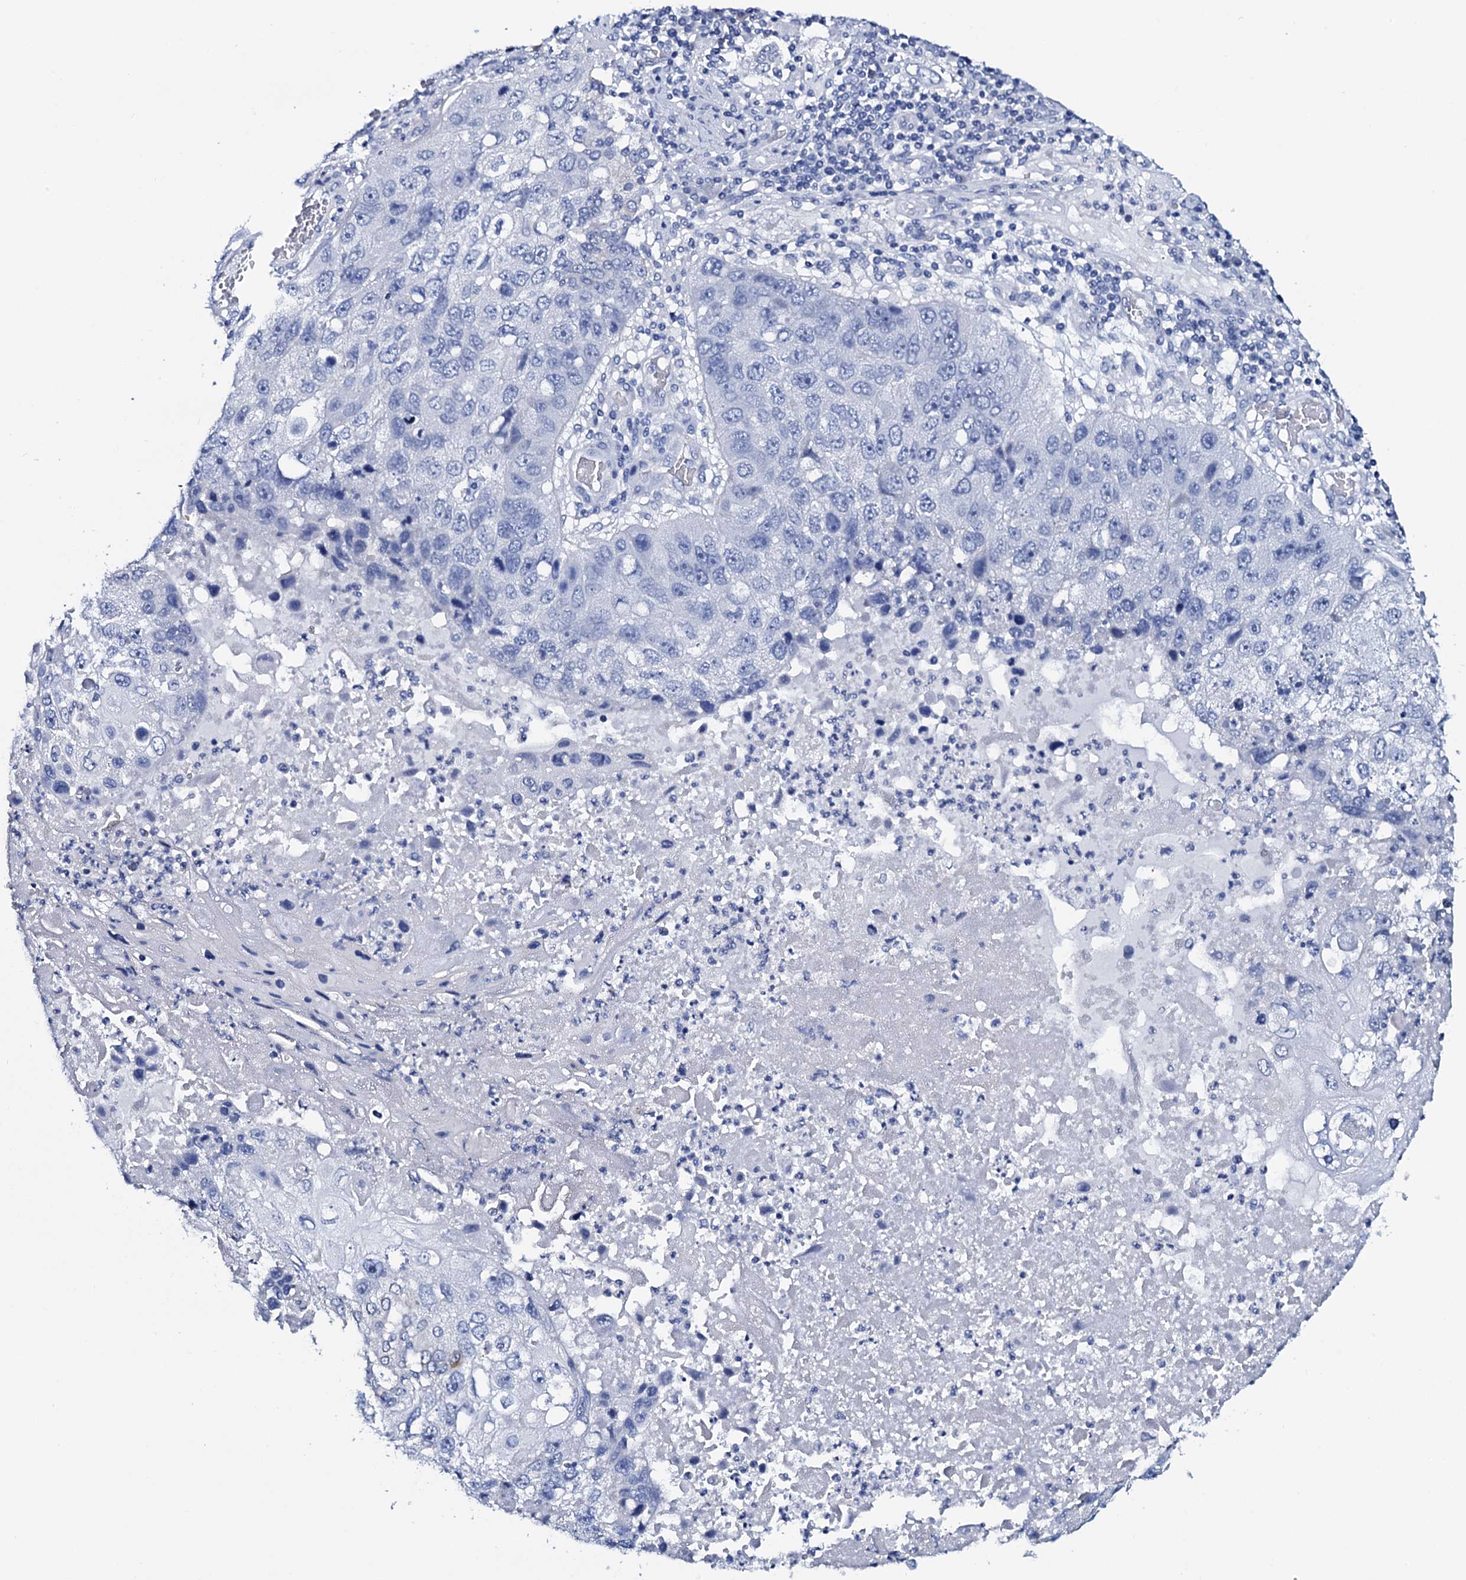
{"staining": {"intensity": "negative", "quantity": "none", "location": "none"}, "tissue": "lung cancer", "cell_type": "Tumor cells", "image_type": "cancer", "snomed": [{"axis": "morphology", "description": "Squamous cell carcinoma, NOS"}, {"axis": "topography", "description": "Lung"}], "caption": "Tumor cells show no significant positivity in lung cancer.", "gene": "GYS2", "patient": {"sex": "male", "age": 61}}